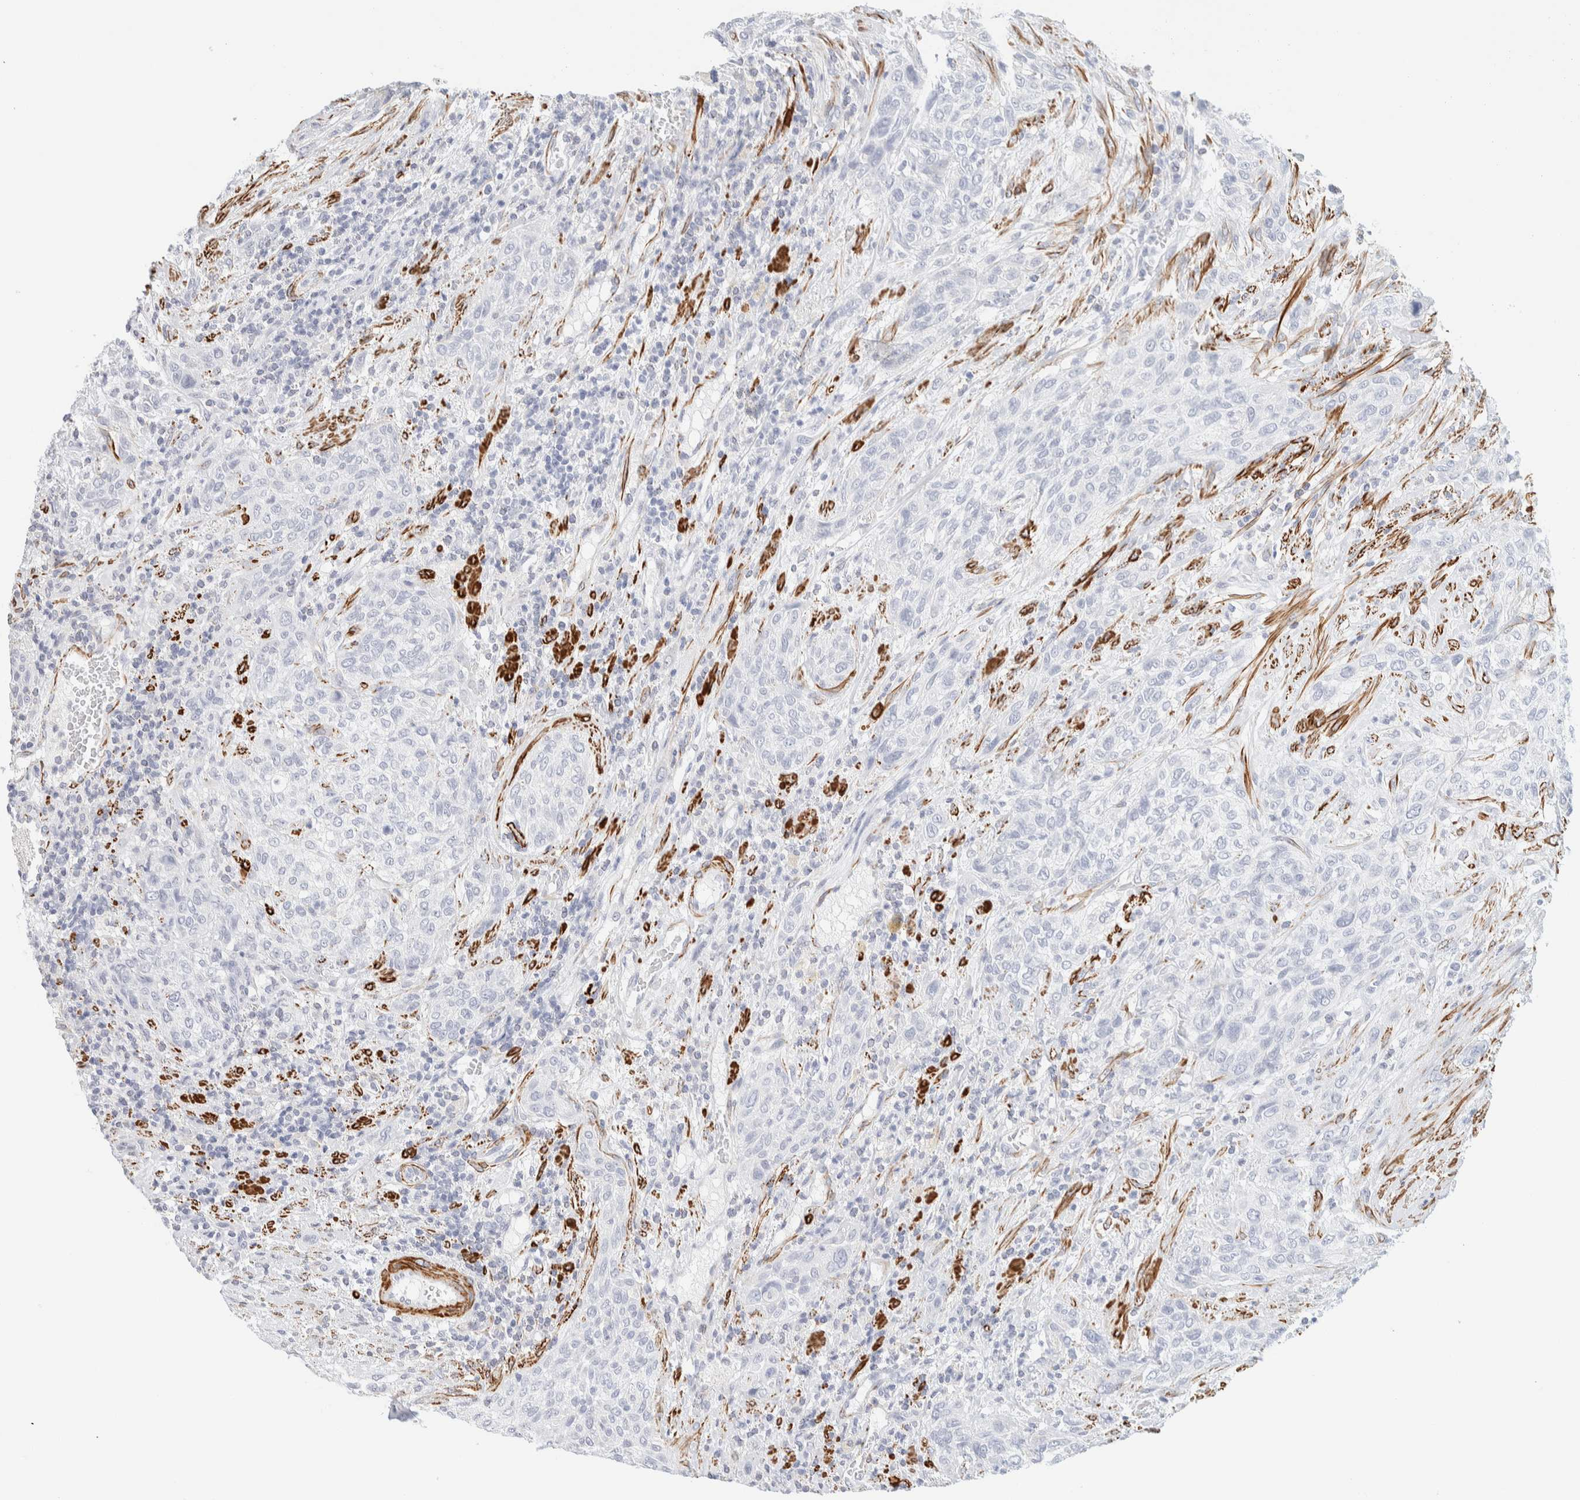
{"staining": {"intensity": "negative", "quantity": "none", "location": "none"}, "tissue": "urothelial cancer", "cell_type": "Tumor cells", "image_type": "cancer", "snomed": [{"axis": "morphology", "description": "Urothelial carcinoma, Low grade"}, {"axis": "morphology", "description": "Urothelial carcinoma, High grade"}, {"axis": "topography", "description": "Urinary bladder"}], "caption": "A high-resolution histopathology image shows IHC staining of low-grade urothelial carcinoma, which reveals no significant positivity in tumor cells.", "gene": "AFMID", "patient": {"sex": "male", "age": 35}}